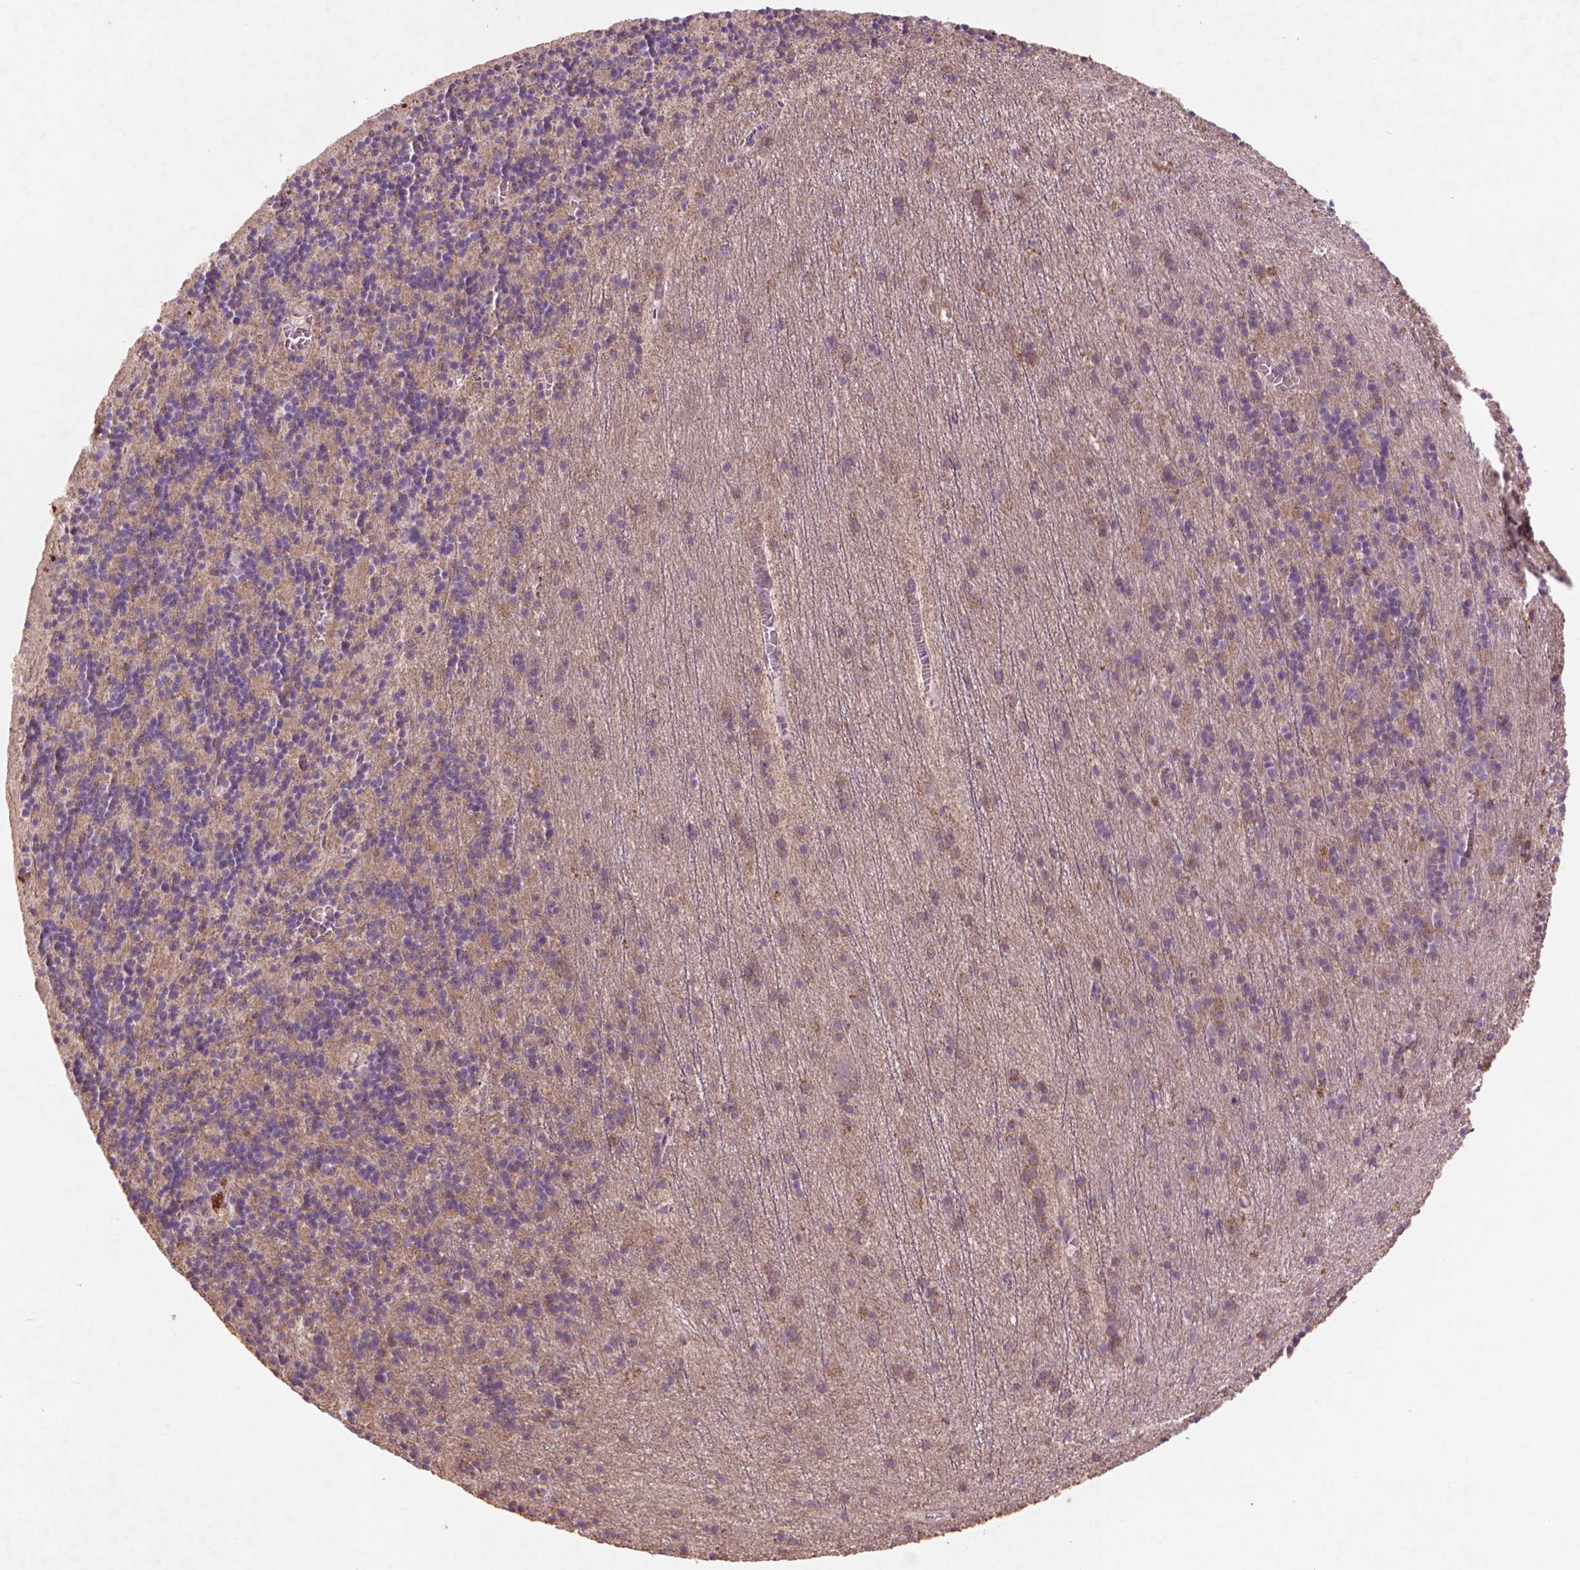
{"staining": {"intensity": "negative", "quantity": "none", "location": "none"}, "tissue": "cerebellum", "cell_type": "Cells in granular layer", "image_type": "normal", "snomed": [{"axis": "morphology", "description": "Normal tissue, NOS"}, {"axis": "topography", "description": "Cerebellum"}], "caption": "An immunohistochemistry micrograph of benign cerebellum is shown. There is no staining in cells in granular layer of cerebellum. (DAB immunohistochemistry (IHC) visualized using brightfield microscopy, high magnification).", "gene": "NLRX1", "patient": {"sex": "male", "age": 70}}